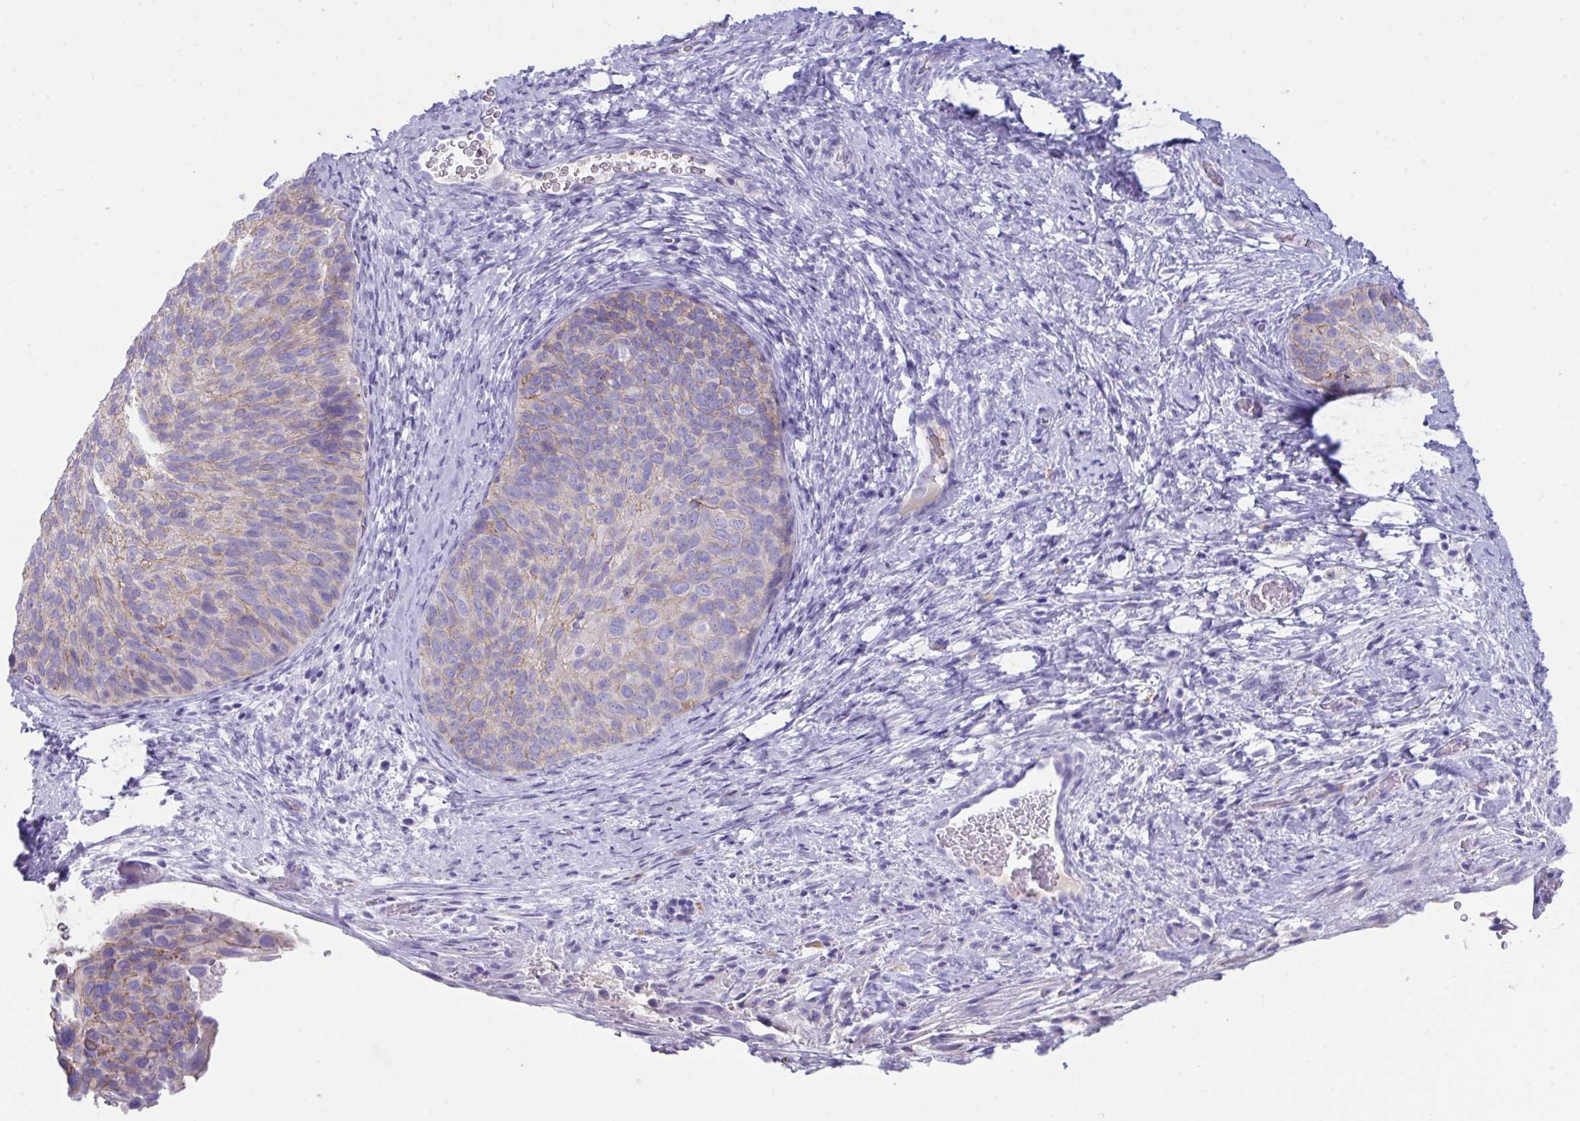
{"staining": {"intensity": "weak", "quantity": "<25%", "location": "cytoplasmic/membranous"}, "tissue": "cervical cancer", "cell_type": "Tumor cells", "image_type": "cancer", "snomed": [{"axis": "morphology", "description": "Squamous cell carcinoma, NOS"}, {"axis": "topography", "description": "Cervix"}], "caption": "Tumor cells are negative for brown protein staining in cervical cancer.", "gene": "GLB1L2", "patient": {"sex": "female", "age": 80}}